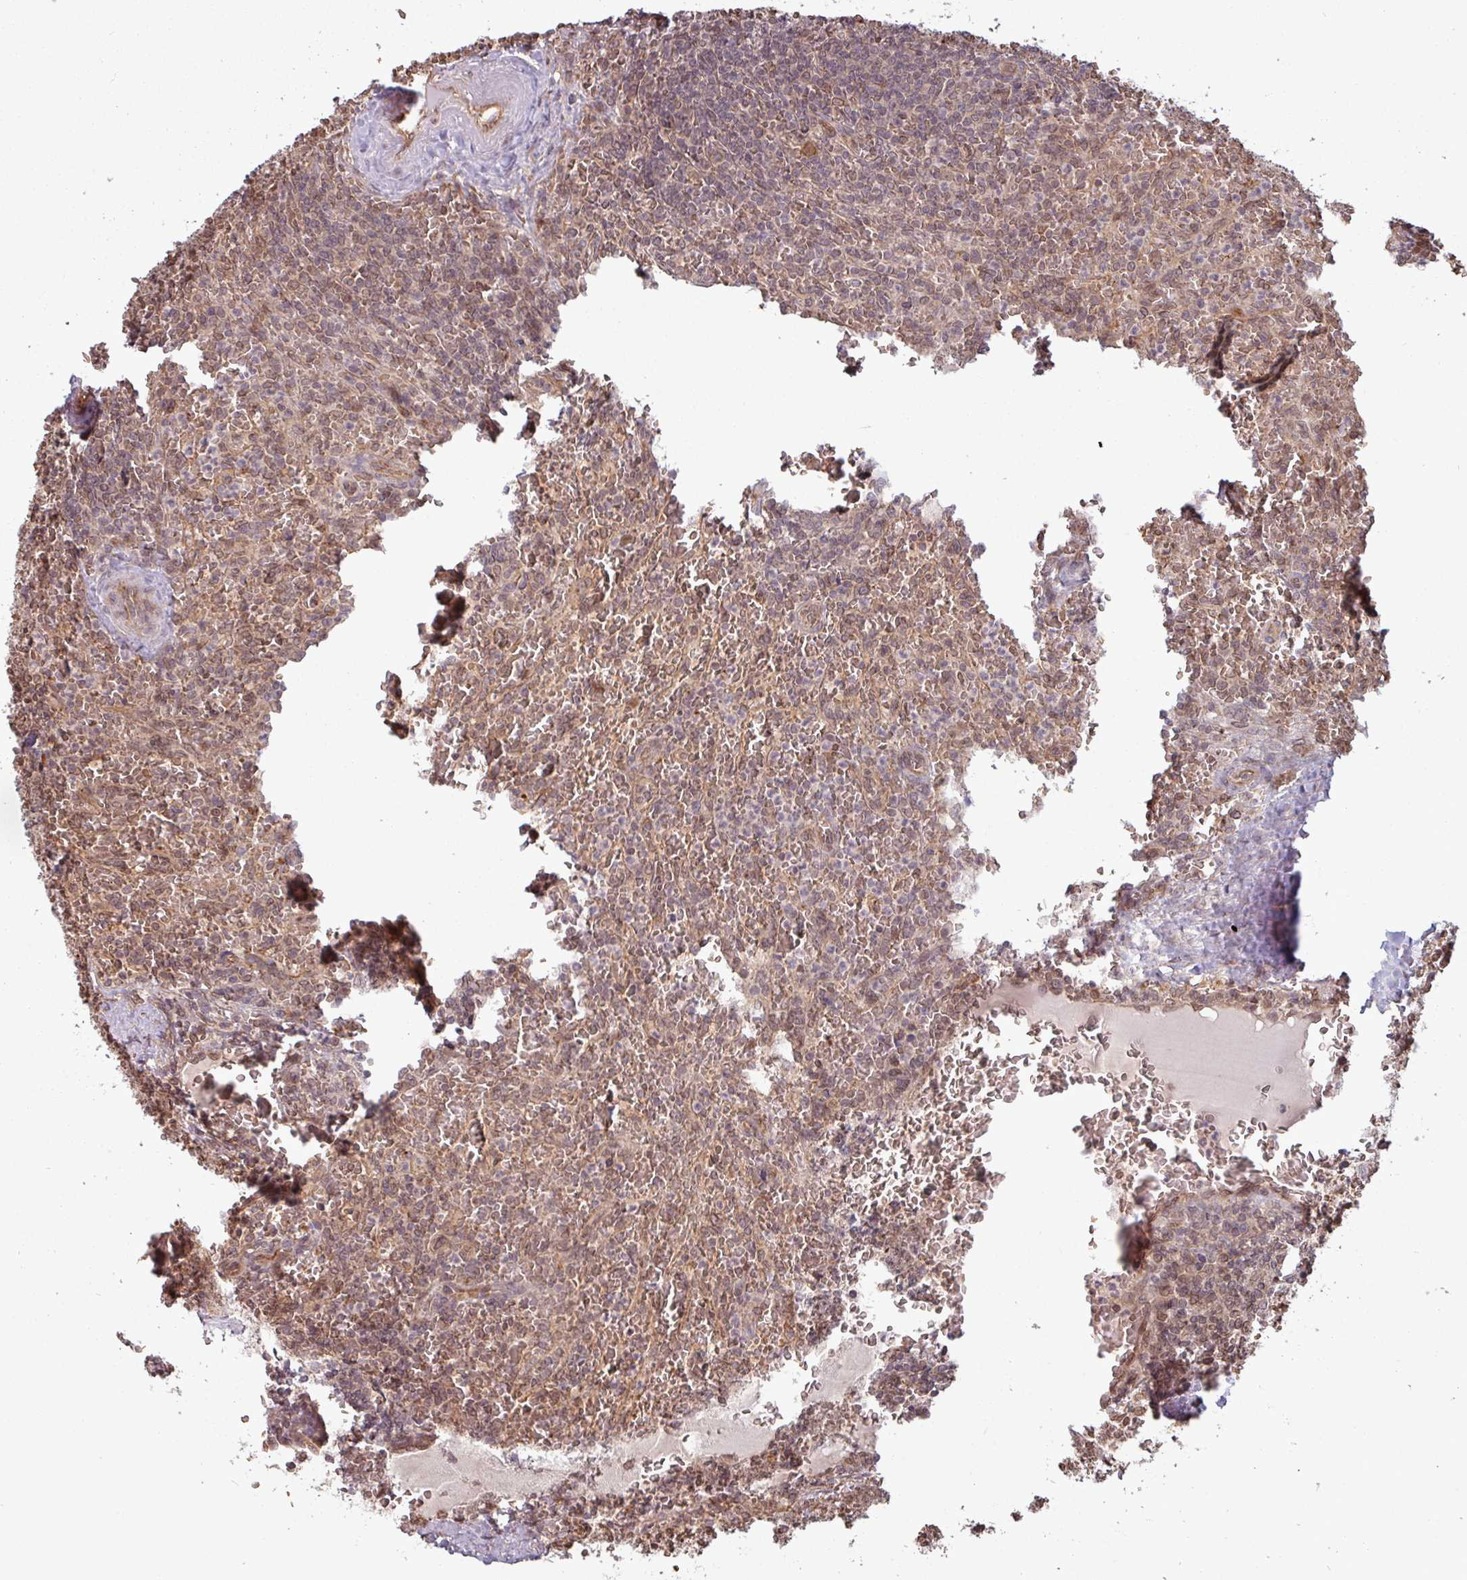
{"staining": {"intensity": "weak", "quantity": "25%-75%", "location": "cytoplasmic/membranous,nuclear"}, "tissue": "lymphoma", "cell_type": "Tumor cells", "image_type": "cancer", "snomed": [{"axis": "morphology", "description": "Malignant lymphoma, non-Hodgkin's type, Low grade"}, {"axis": "topography", "description": "Spleen"}], "caption": "A brown stain labels weak cytoplasmic/membranous and nuclear staining of a protein in human low-grade malignant lymphoma, non-Hodgkin's type tumor cells.", "gene": "RBM4B", "patient": {"sex": "female", "age": 64}}